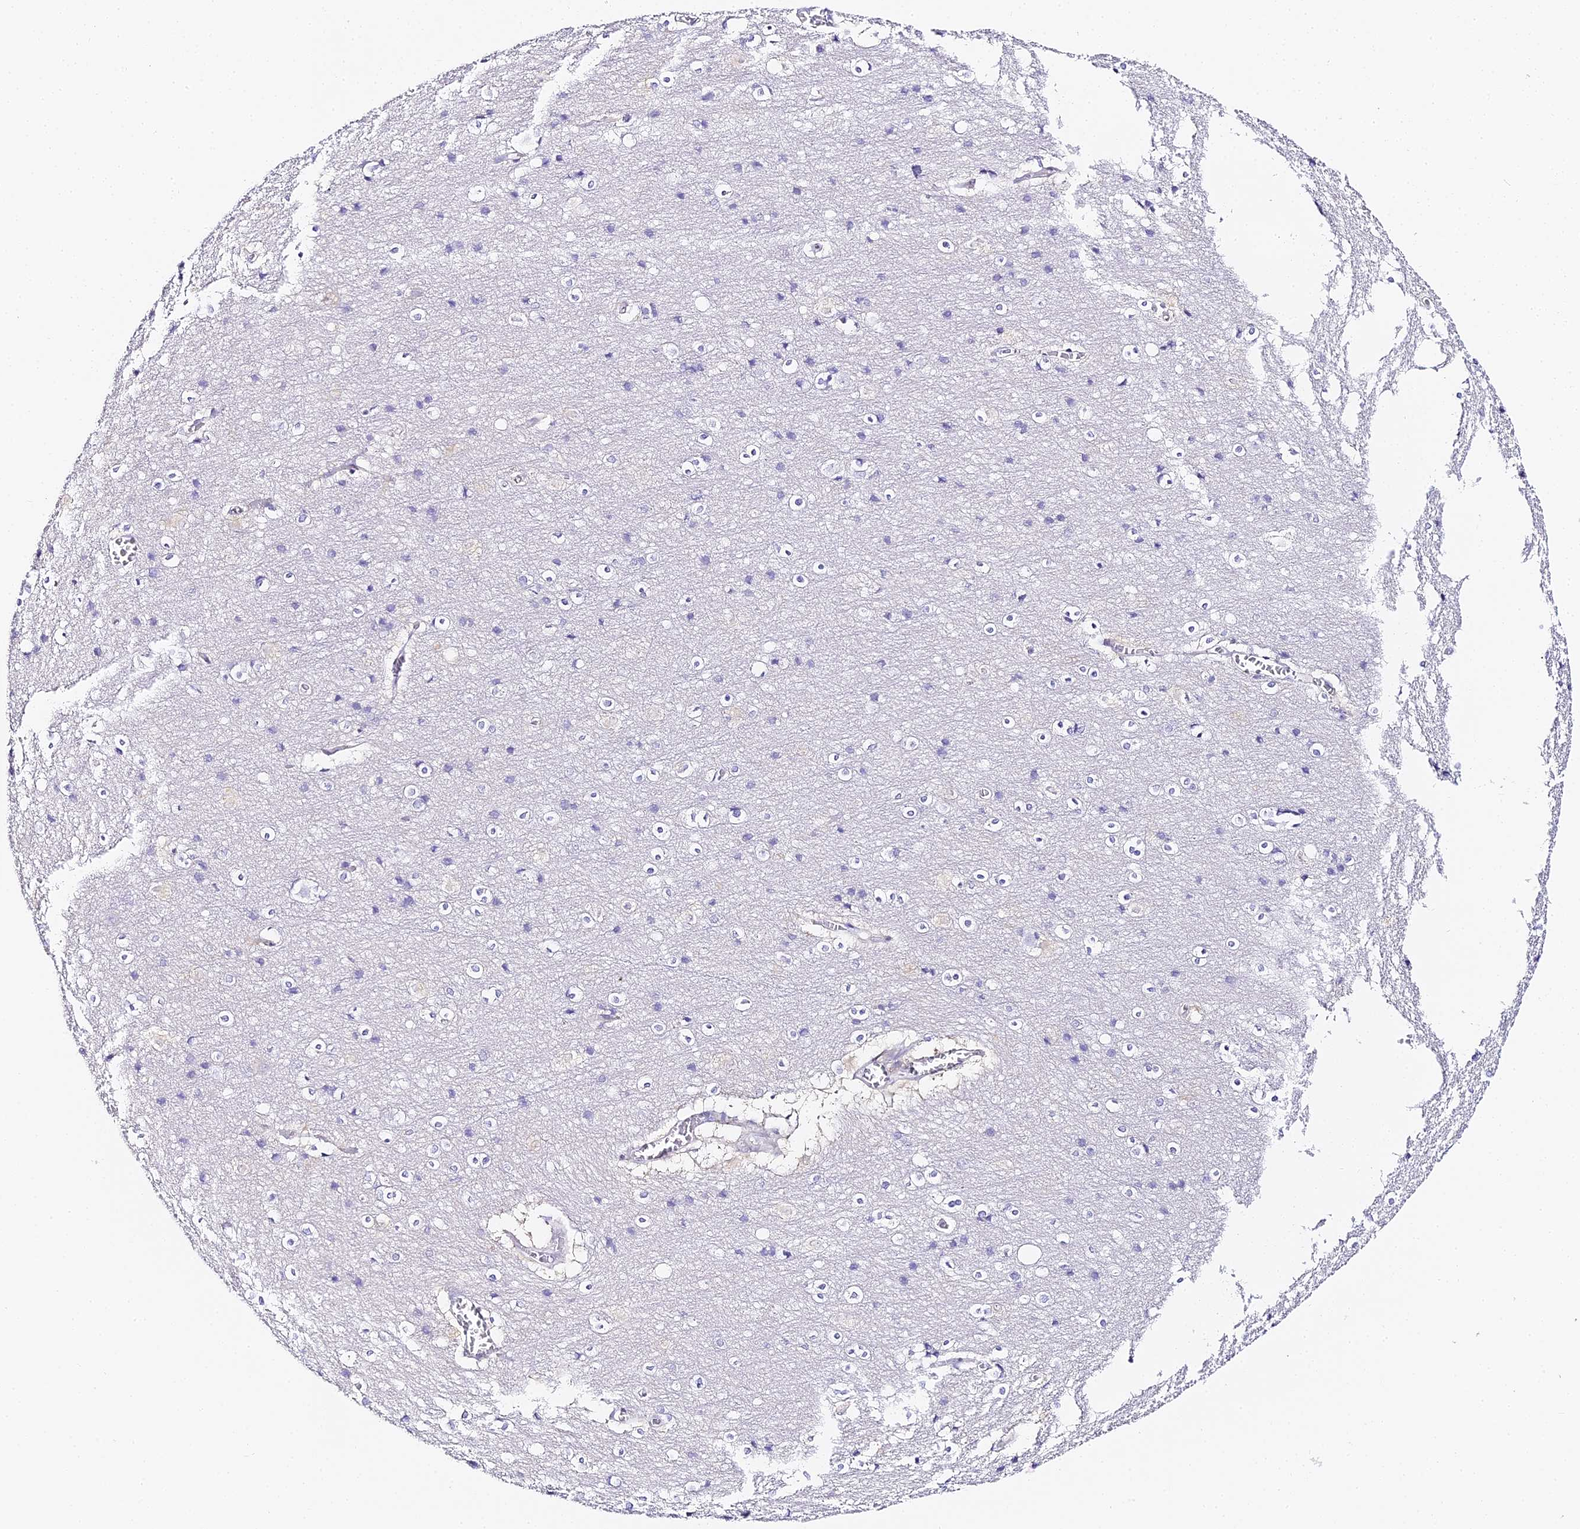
{"staining": {"intensity": "negative", "quantity": "none", "location": "none"}, "tissue": "cerebral cortex", "cell_type": "Endothelial cells", "image_type": "normal", "snomed": [{"axis": "morphology", "description": "Normal tissue, NOS"}, {"axis": "topography", "description": "Cerebral cortex"}], "caption": "The micrograph displays no staining of endothelial cells in benign cerebral cortex. Nuclei are stained in blue.", "gene": "ABHD14A", "patient": {"sex": "male", "age": 54}}